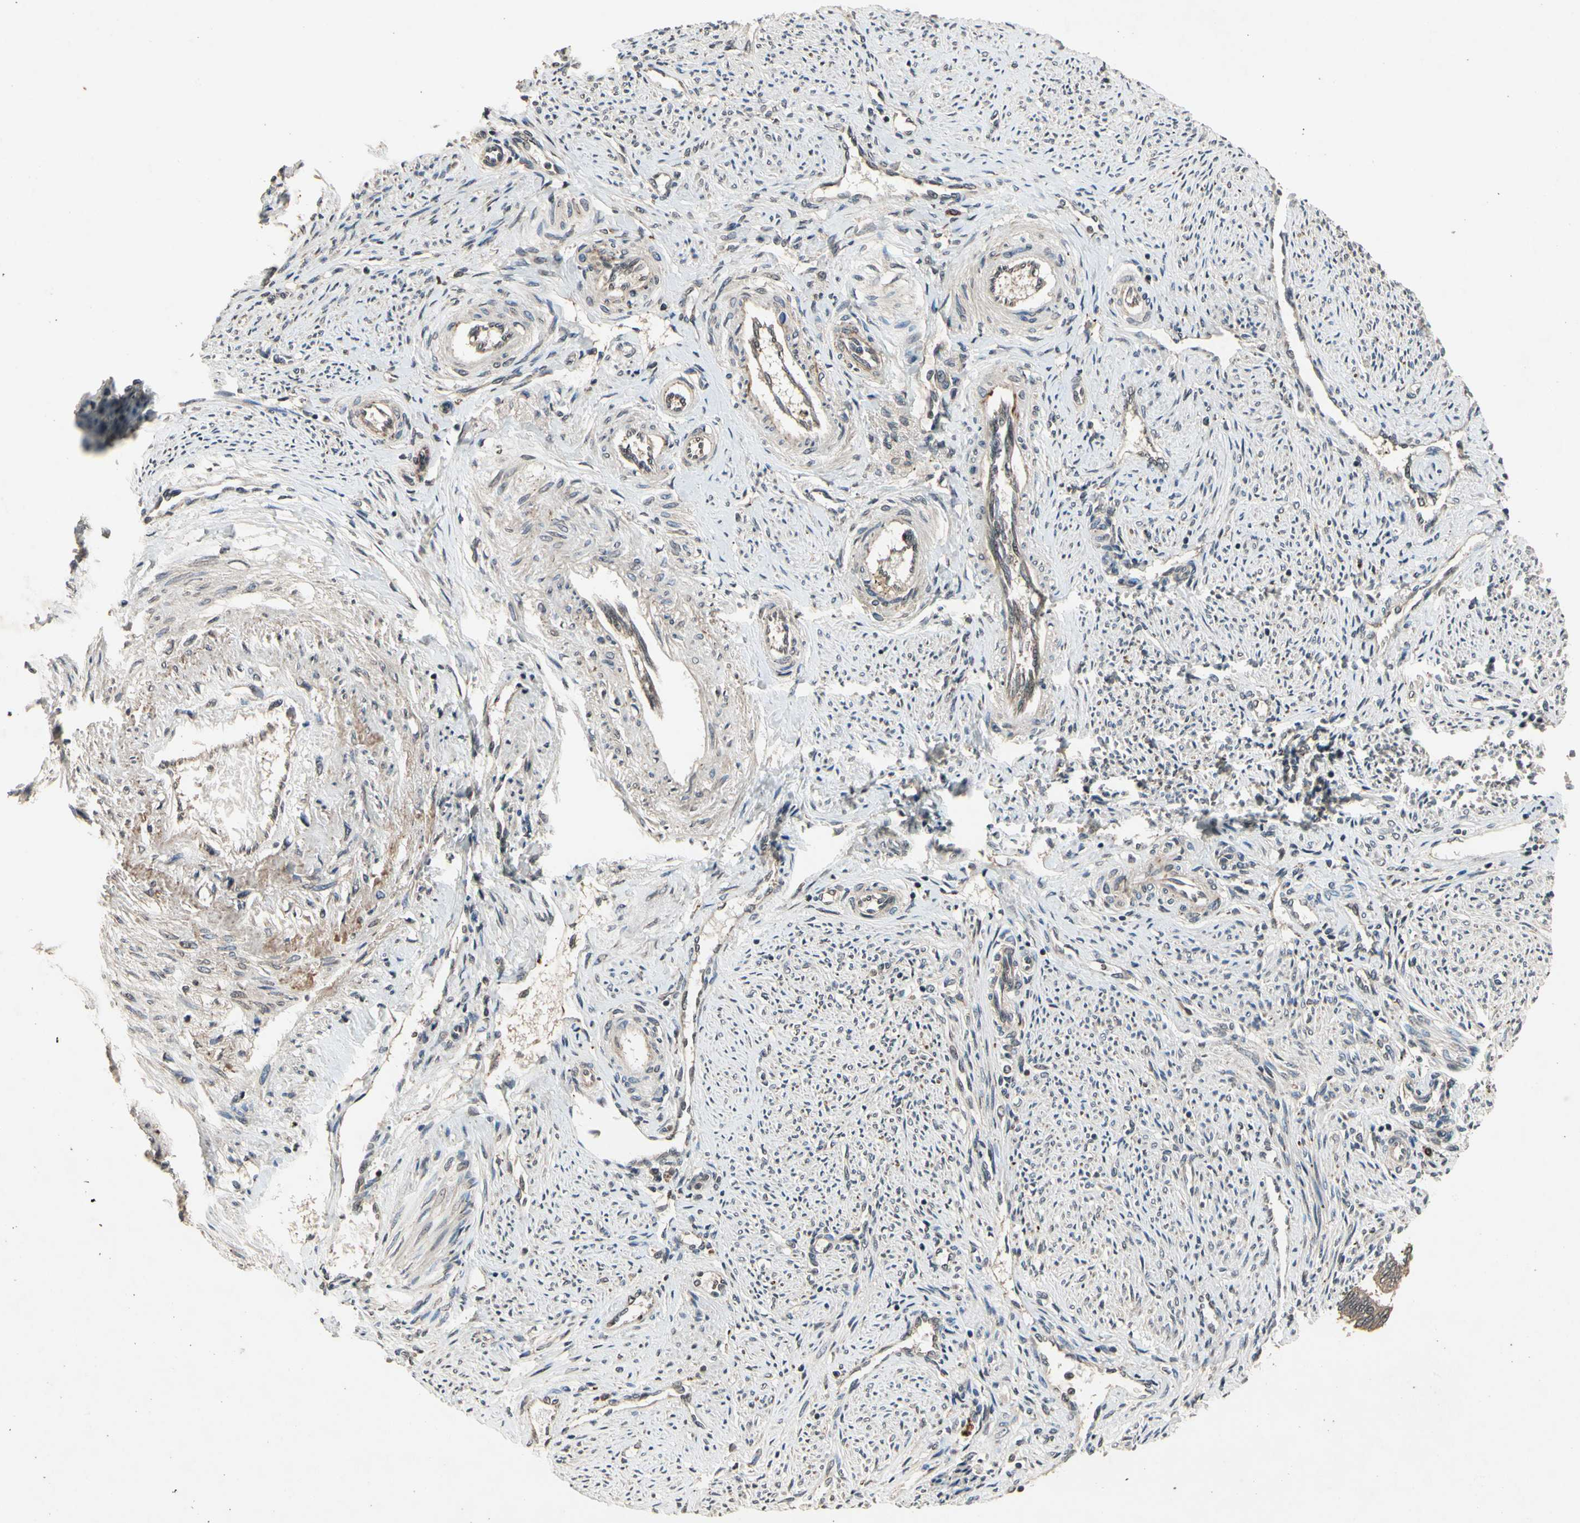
{"staining": {"intensity": "moderate", "quantity": "25%-75%", "location": "cytoplasmic/membranous"}, "tissue": "endometrium", "cell_type": "Cells in endometrial stroma", "image_type": "normal", "snomed": [{"axis": "morphology", "description": "Normal tissue, NOS"}, {"axis": "topography", "description": "Endometrium"}], "caption": "Immunohistochemical staining of normal endometrium displays medium levels of moderate cytoplasmic/membranous positivity in approximately 25%-75% of cells in endometrial stroma. (Stains: DAB in brown, nuclei in blue, Microscopy: brightfield microscopy at high magnification).", "gene": "DPY19L3", "patient": {"sex": "female", "age": 42}}